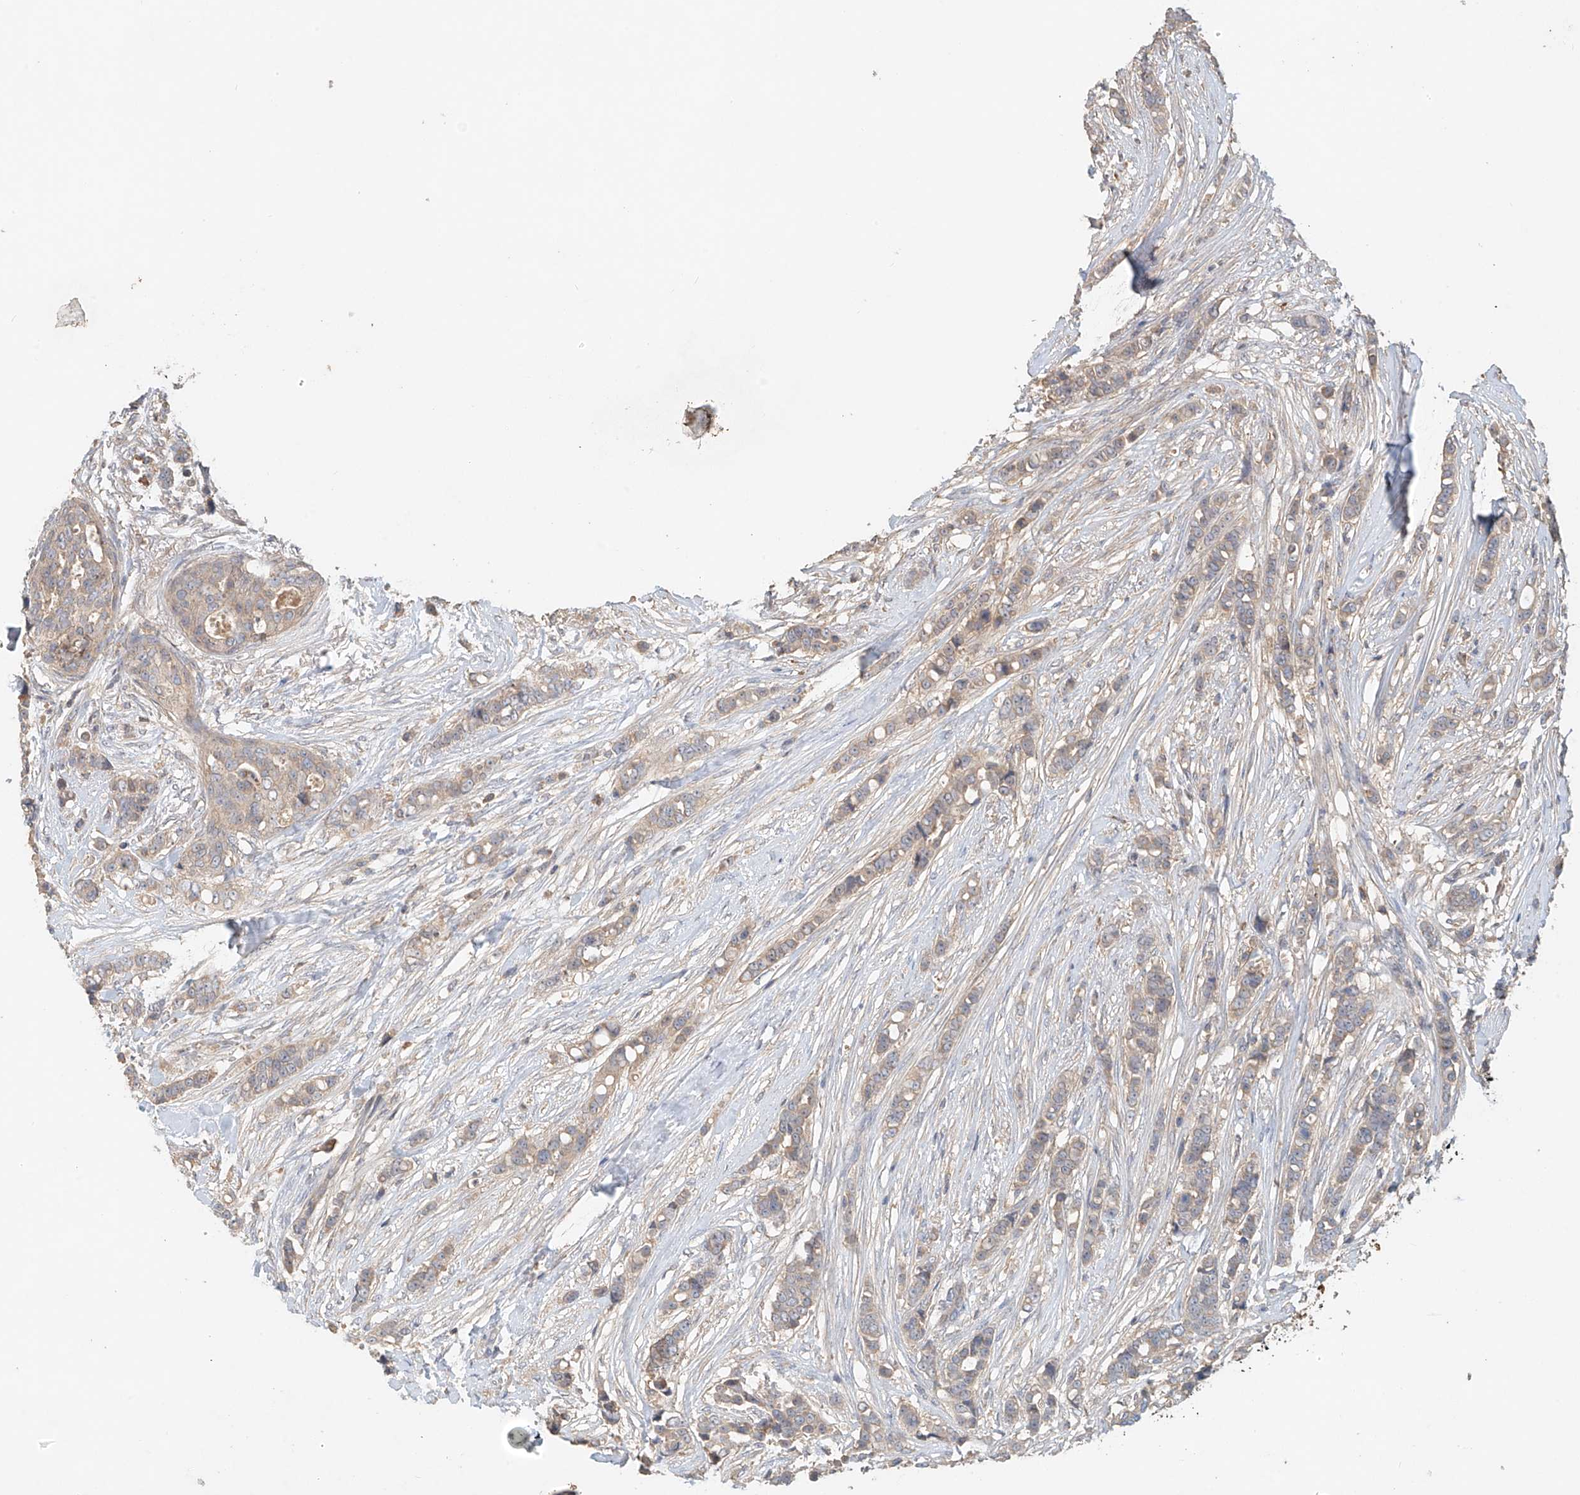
{"staining": {"intensity": "weak", "quantity": "<25%", "location": "cytoplasmic/membranous"}, "tissue": "breast cancer", "cell_type": "Tumor cells", "image_type": "cancer", "snomed": [{"axis": "morphology", "description": "Lobular carcinoma"}, {"axis": "topography", "description": "Breast"}], "caption": "A histopathology image of breast lobular carcinoma stained for a protein displays no brown staining in tumor cells.", "gene": "GNB1L", "patient": {"sex": "female", "age": 51}}